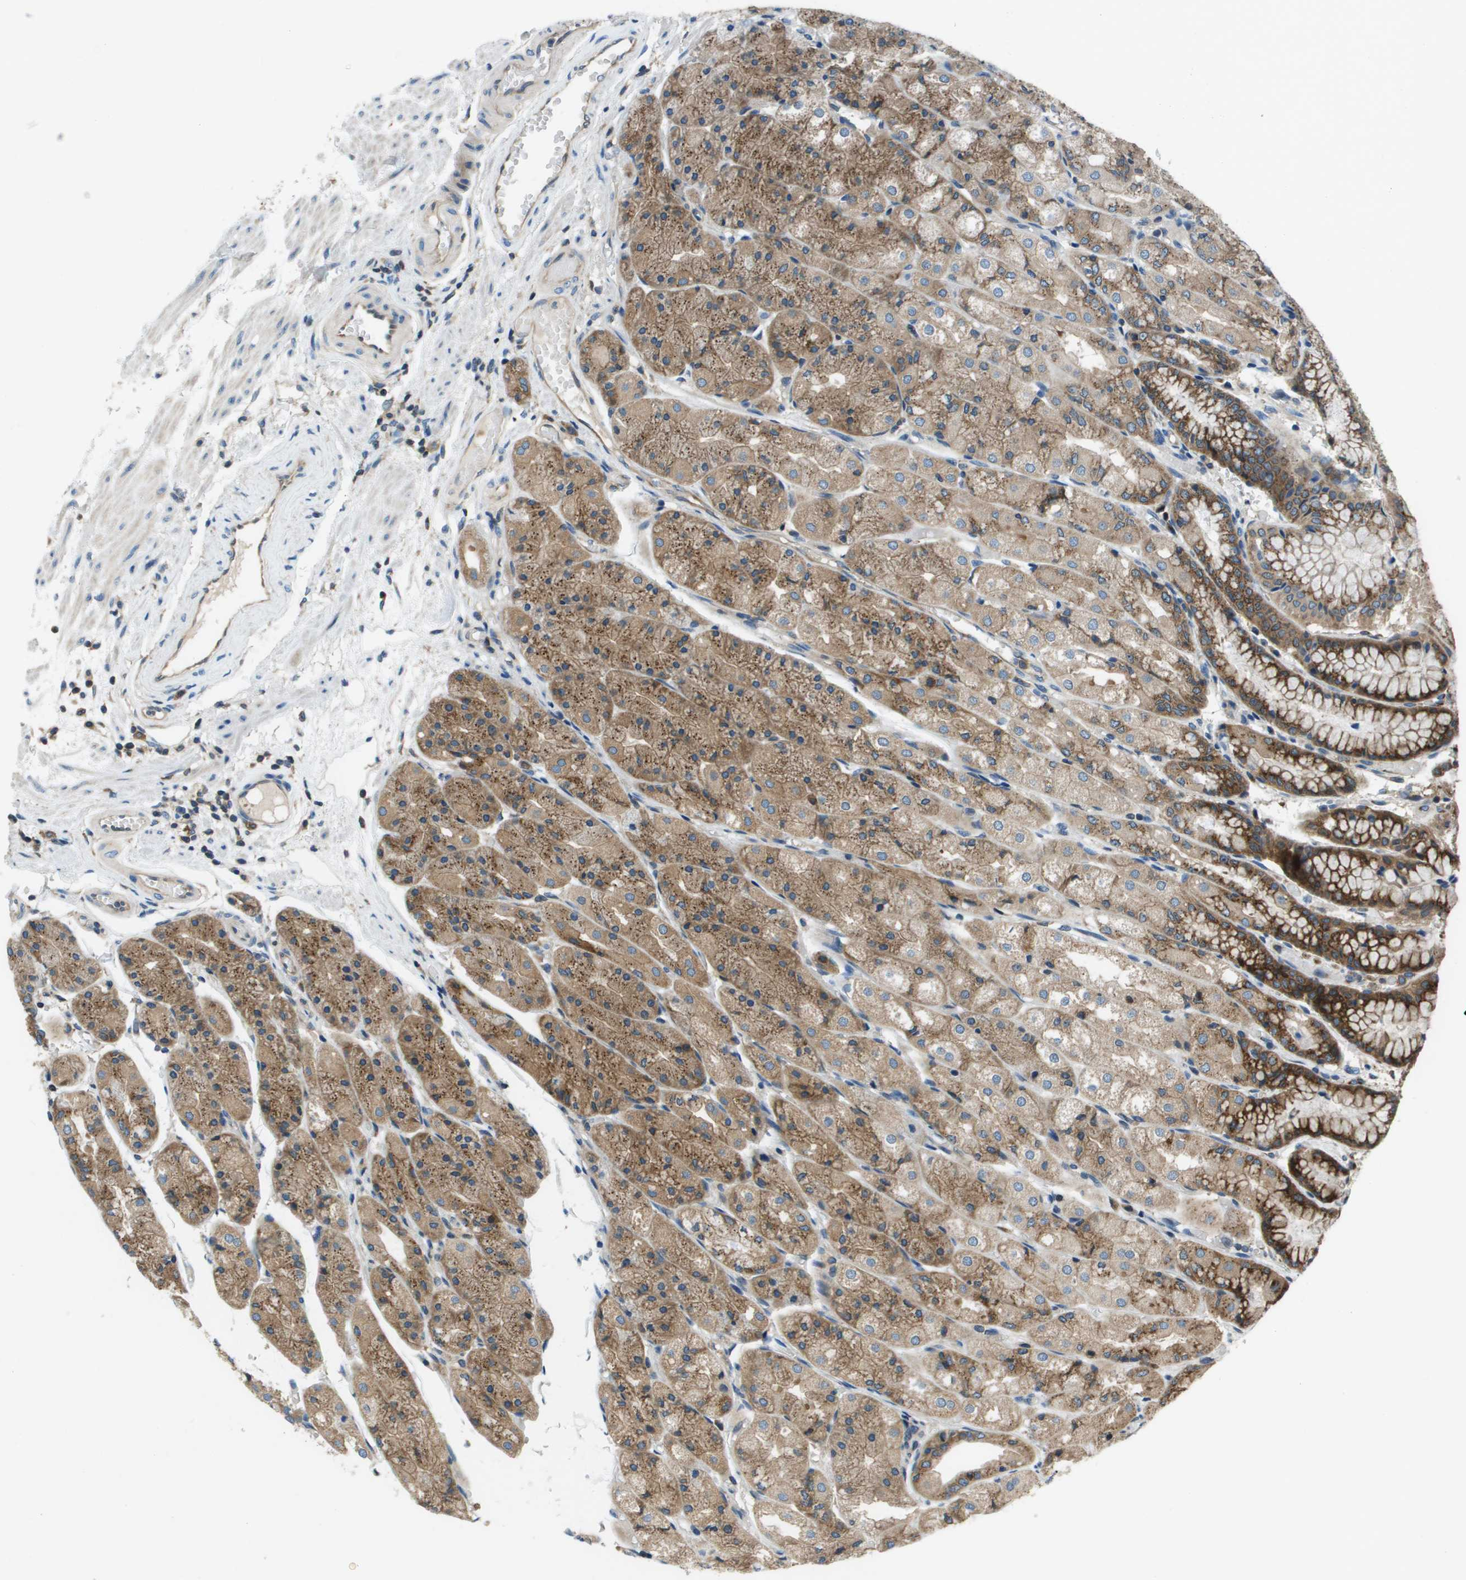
{"staining": {"intensity": "strong", "quantity": "<25%", "location": "cytoplasmic/membranous"}, "tissue": "stomach", "cell_type": "Glandular cells", "image_type": "normal", "snomed": [{"axis": "morphology", "description": "Normal tissue, NOS"}, {"axis": "topography", "description": "Stomach, upper"}], "caption": "A high-resolution image shows immunohistochemistry staining of benign stomach, which displays strong cytoplasmic/membranous staining in about <25% of glandular cells.", "gene": "ARFGAP2", "patient": {"sex": "male", "age": 72}}